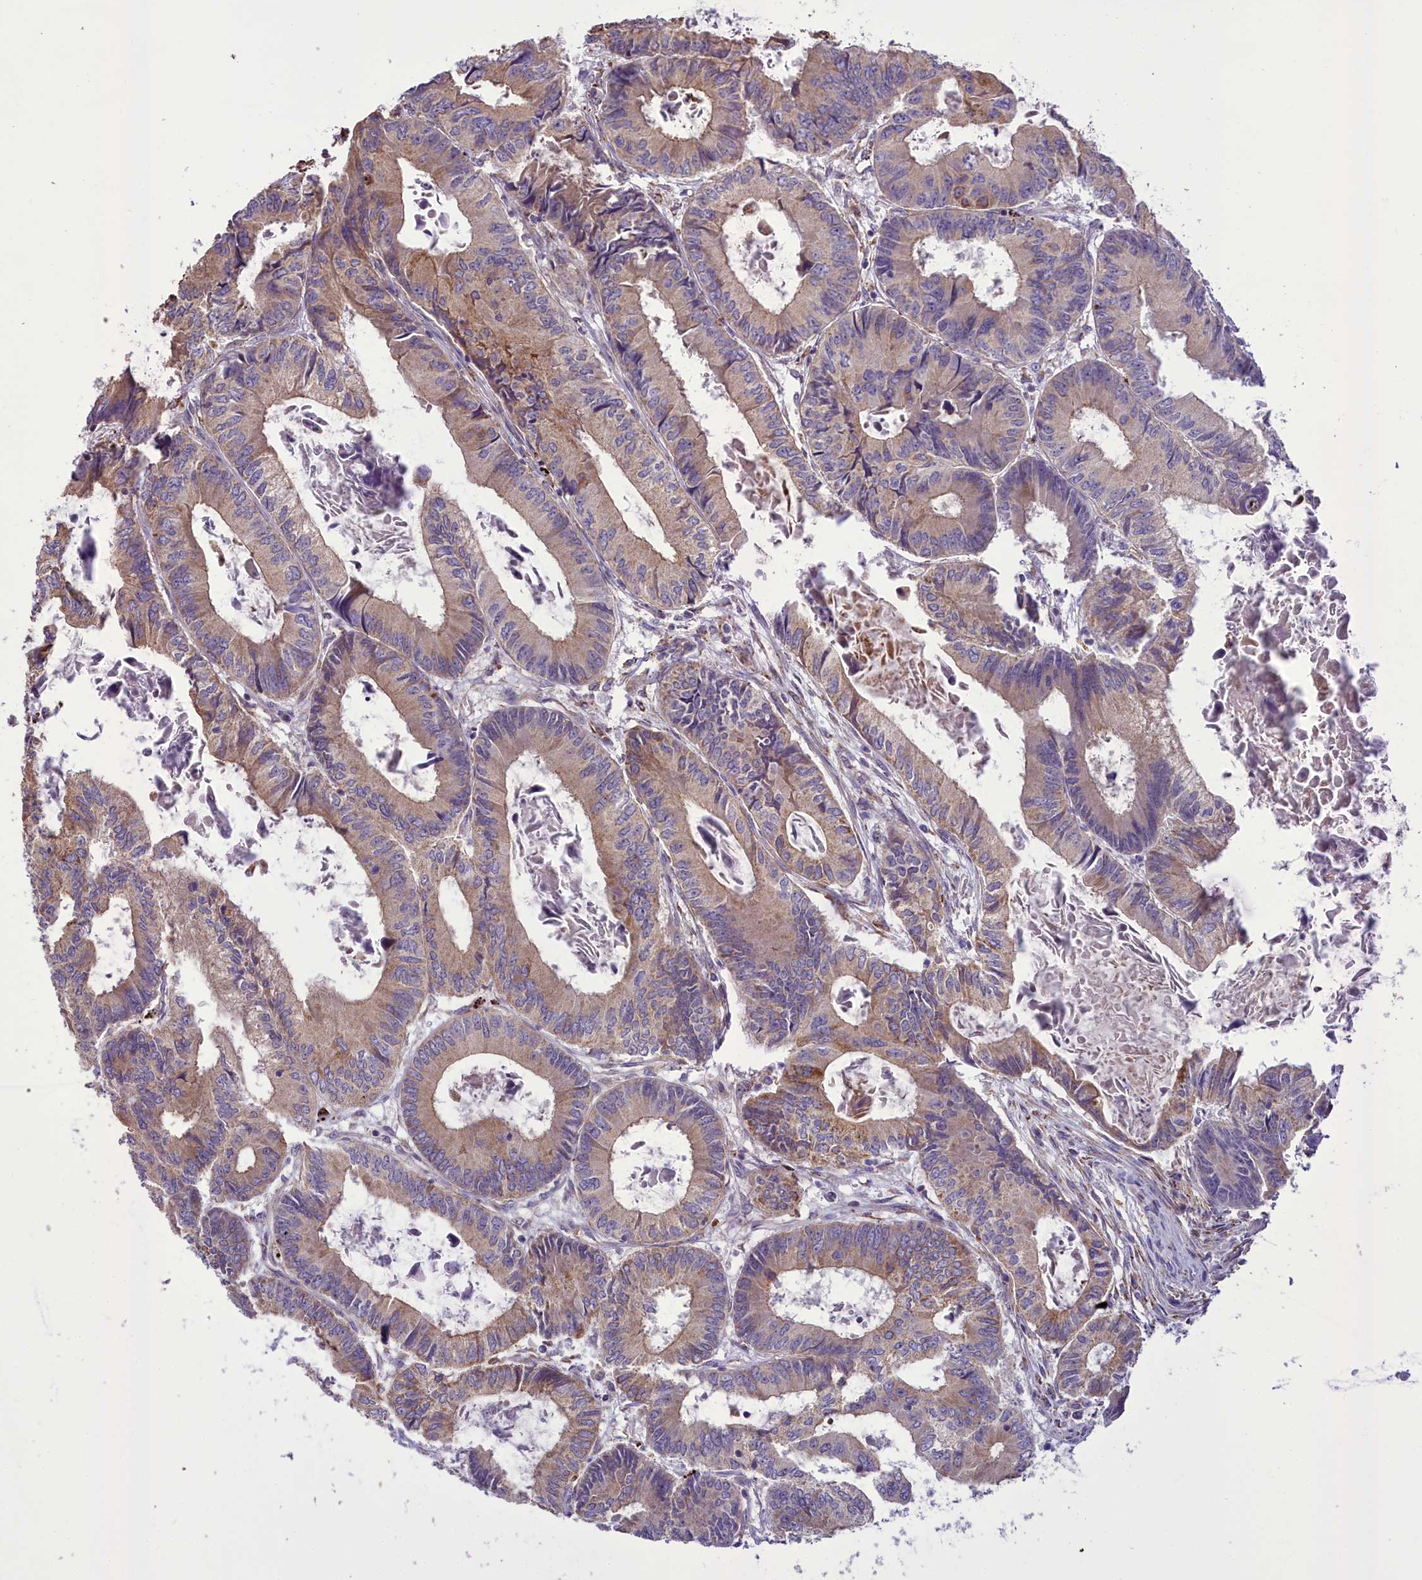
{"staining": {"intensity": "moderate", "quantity": ">75%", "location": "cytoplasmic/membranous"}, "tissue": "colorectal cancer", "cell_type": "Tumor cells", "image_type": "cancer", "snomed": [{"axis": "morphology", "description": "Adenocarcinoma, NOS"}, {"axis": "topography", "description": "Colon"}], "caption": "Protein analysis of colorectal cancer tissue shows moderate cytoplasmic/membranous positivity in about >75% of tumor cells.", "gene": "TBC1D24", "patient": {"sex": "male", "age": 85}}